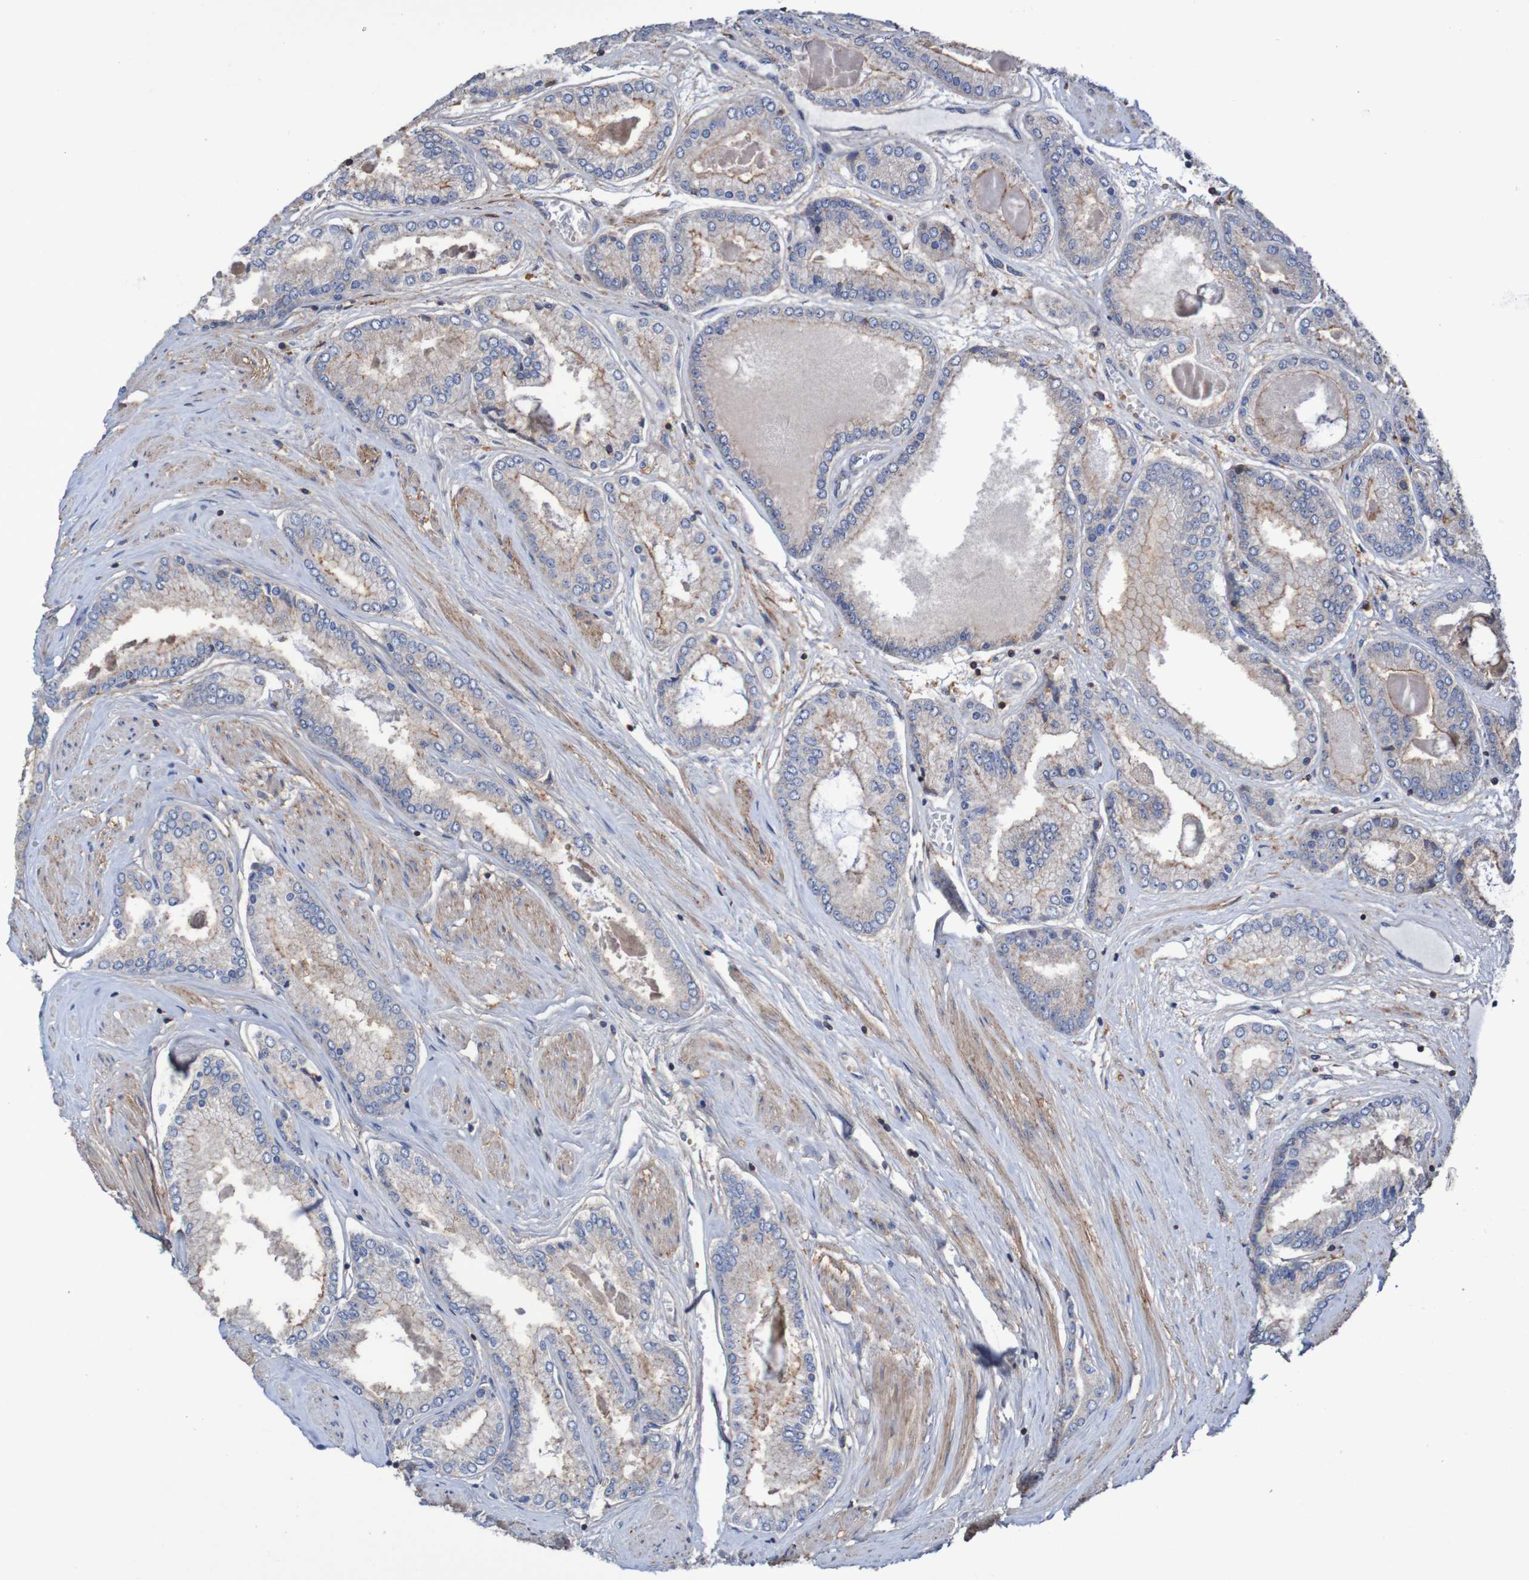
{"staining": {"intensity": "moderate", "quantity": "25%-75%", "location": "cytoplasmic/membranous"}, "tissue": "prostate cancer", "cell_type": "Tumor cells", "image_type": "cancer", "snomed": [{"axis": "morphology", "description": "Adenocarcinoma, High grade"}, {"axis": "topography", "description": "Prostate"}], "caption": "Prostate cancer stained for a protein (brown) shows moderate cytoplasmic/membranous positive staining in approximately 25%-75% of tumor cells.", "gene": "PDGFB", "patient": {"sex": "male", "age": 59}}